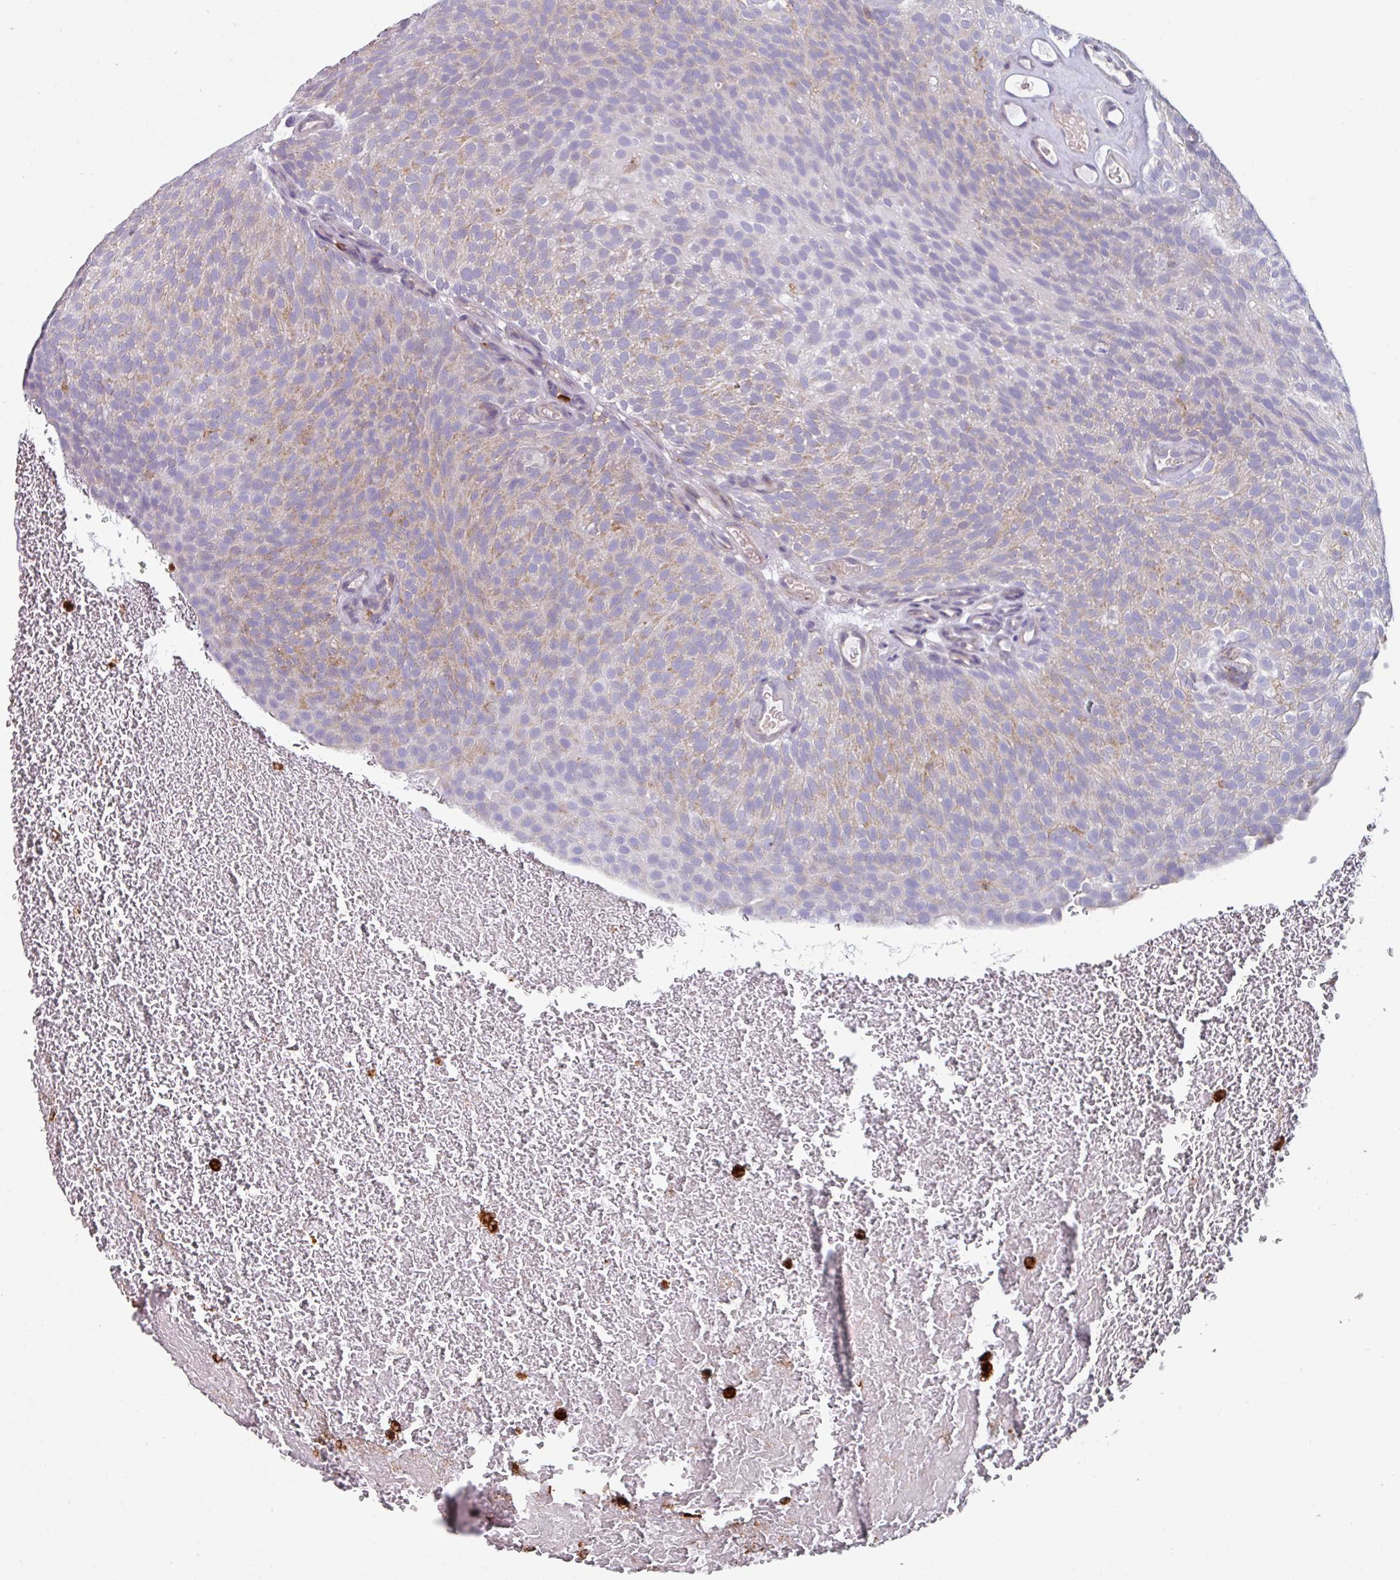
{"staining": {"intensity": "weak", "quantity": "<25%", "location": "cytoplasmic/membranous"}, "tissue": "urothelial cancer", "cell_type": "Tumor cells", "image_type": "cancer", "snomed": [{"axis": "morphology", "description": "Urothelial carcinoma, Low grade"}, {"axis": "topography", "description": "Urinary bladder"}], "caption": "The photomicrograph exhibits no staining of tumor cells in urothelial cancer.", "gene": "EXOSC5", "patient": {"sex": "male", "age": 78}}